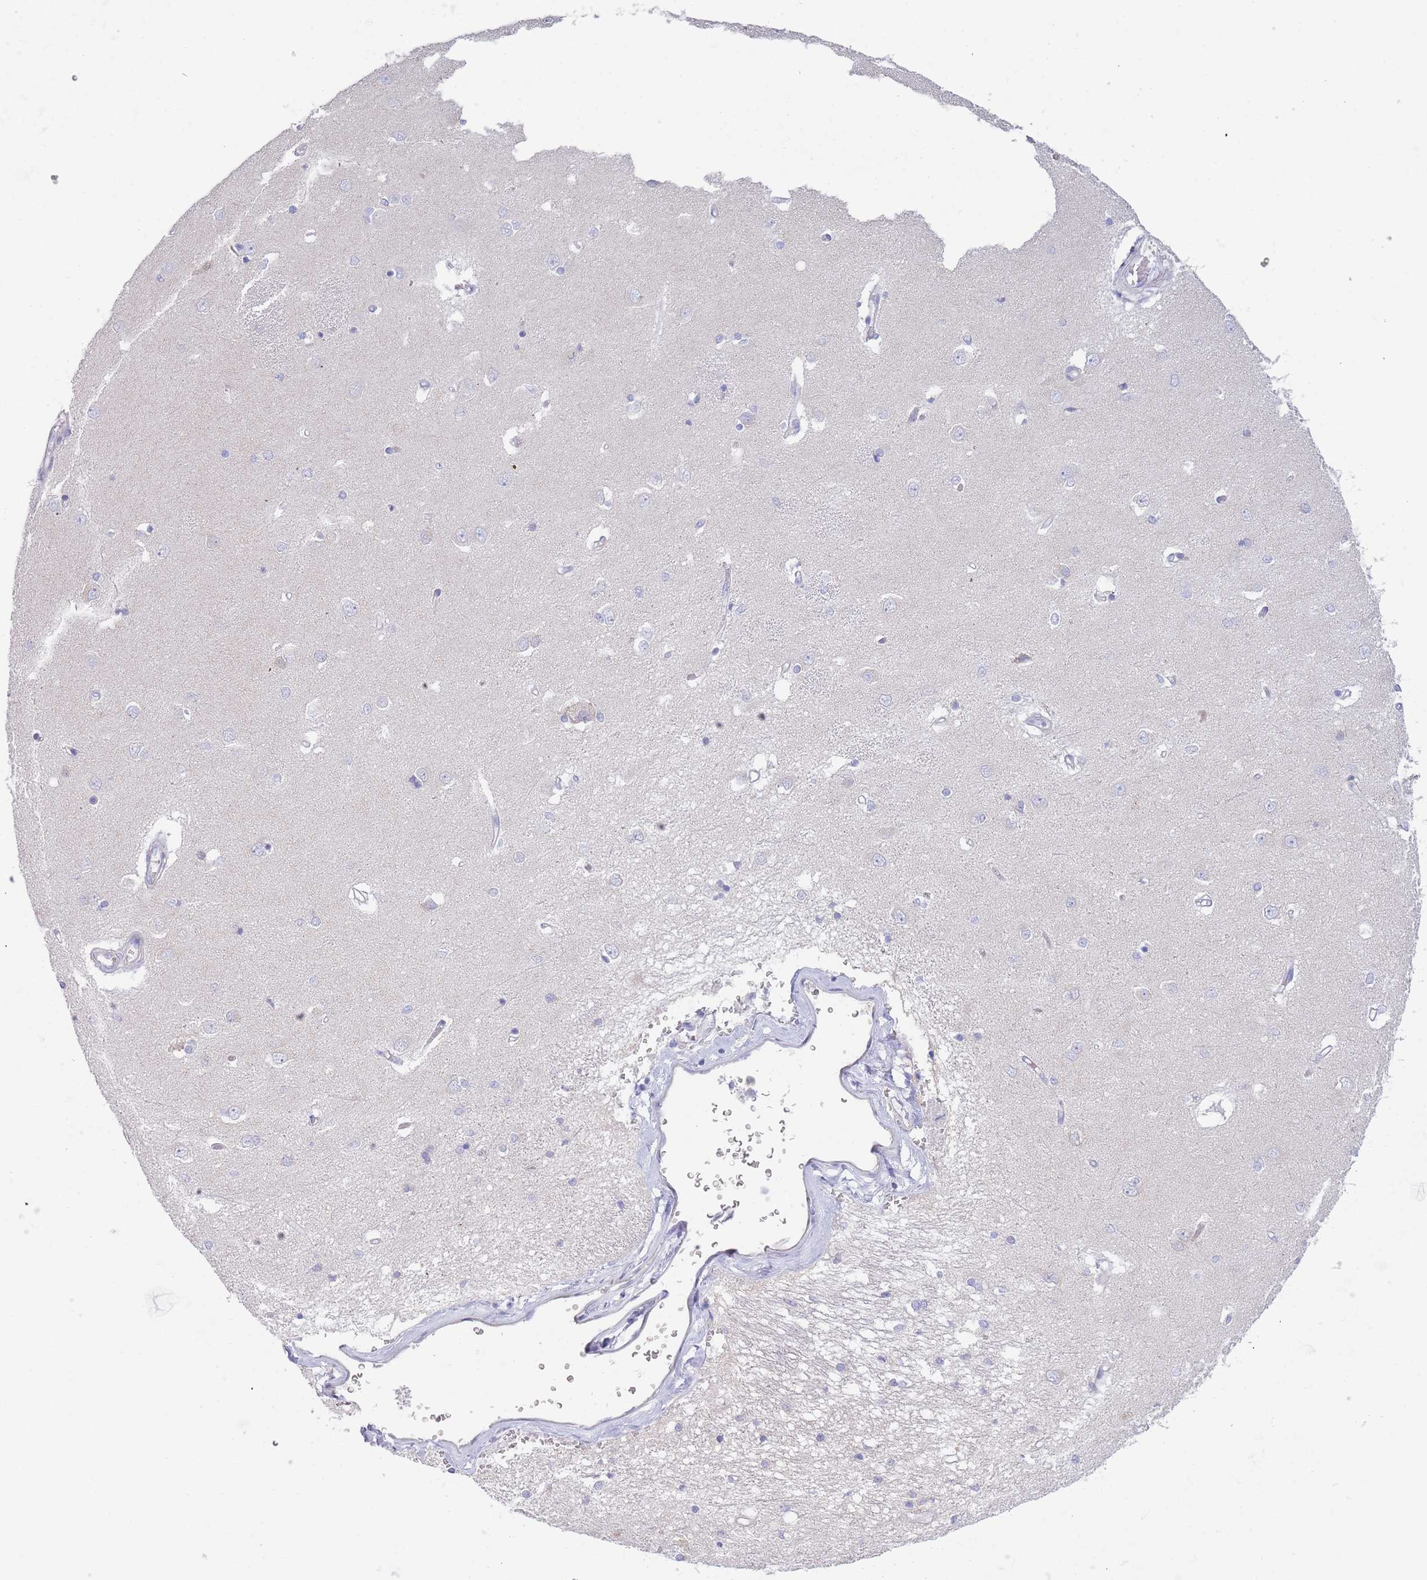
{"staining": {"intensity": "negative", "quantity": "none", "location": "none"}, "tissue": "caudate", "cell_type": "Glial cells", "image_type": "normal", "snomed": [{"axis": "morphology", "description": "Normal tissue, NOS"}, {"axis": "topography", "description": "Lateral ventricle wall"}], "caption": "Protein analysis of unremarkable caudate shows no significant staining in glial cells. (DAB (3,3'-diaminobenzidine) IHC with hematoxylin counter stain).", "gene": "CCDC149", "patient": {"sex": "male", "age": 37}}